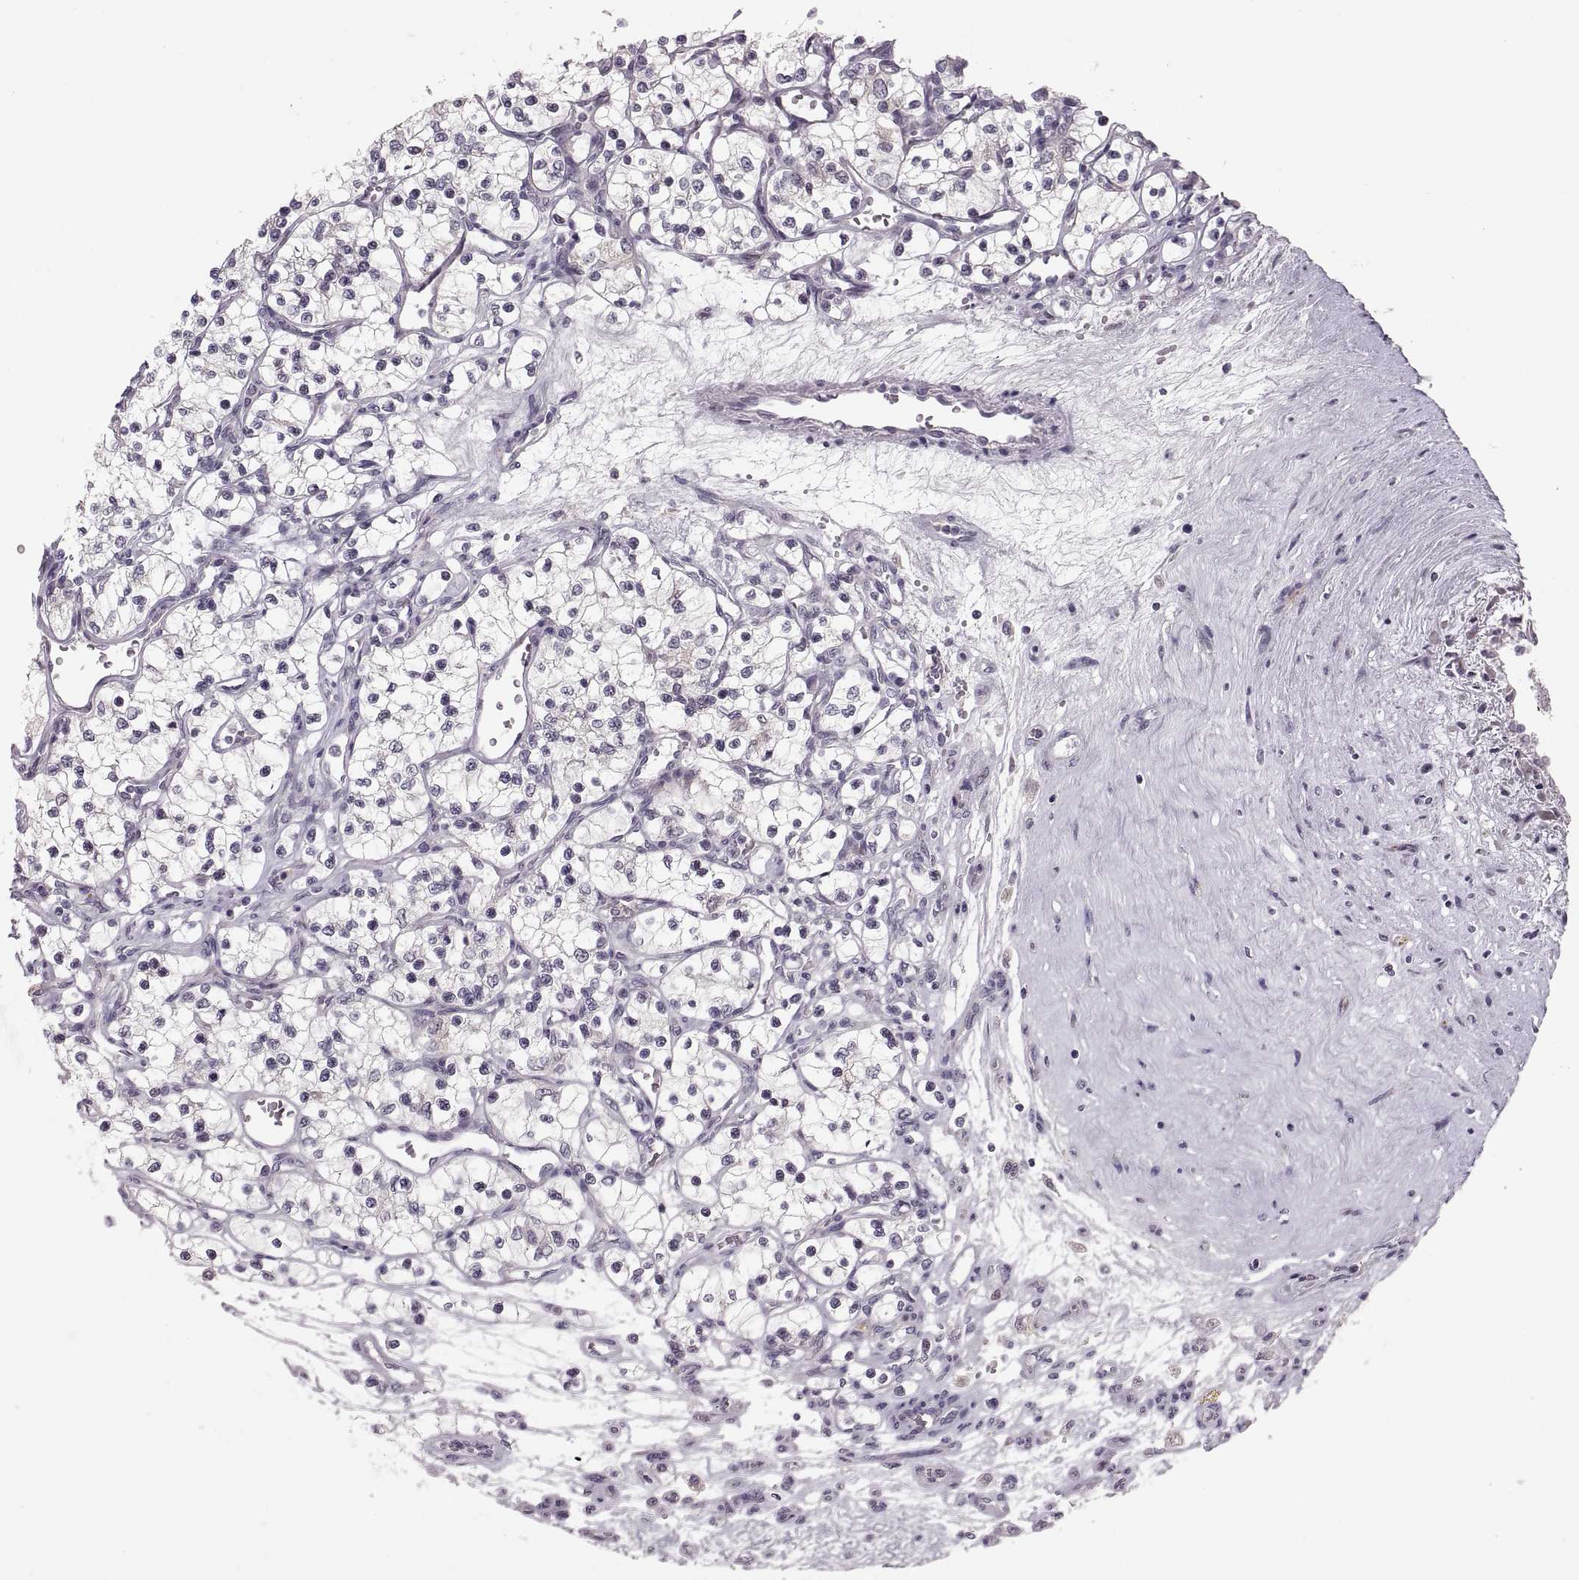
{"staining": {"intensity": "negative", "quantity": "none", "location": "none"}, "tissue": "renal cancer", "cell_type": "Tumor cells", "image_type": "cancer", "snomed": [{"axis": "morphology", "description": "Adenocarcinoma, NOS"}, {"axis": "topography", "description": "Kidney"}], "caption": "The immunohistochemistry image has no significant positivity in tumor cells of adenocarcinoma (renal) tissue.", "gene": "ADH6", "patient": {"sex": "female", "age": 69}}